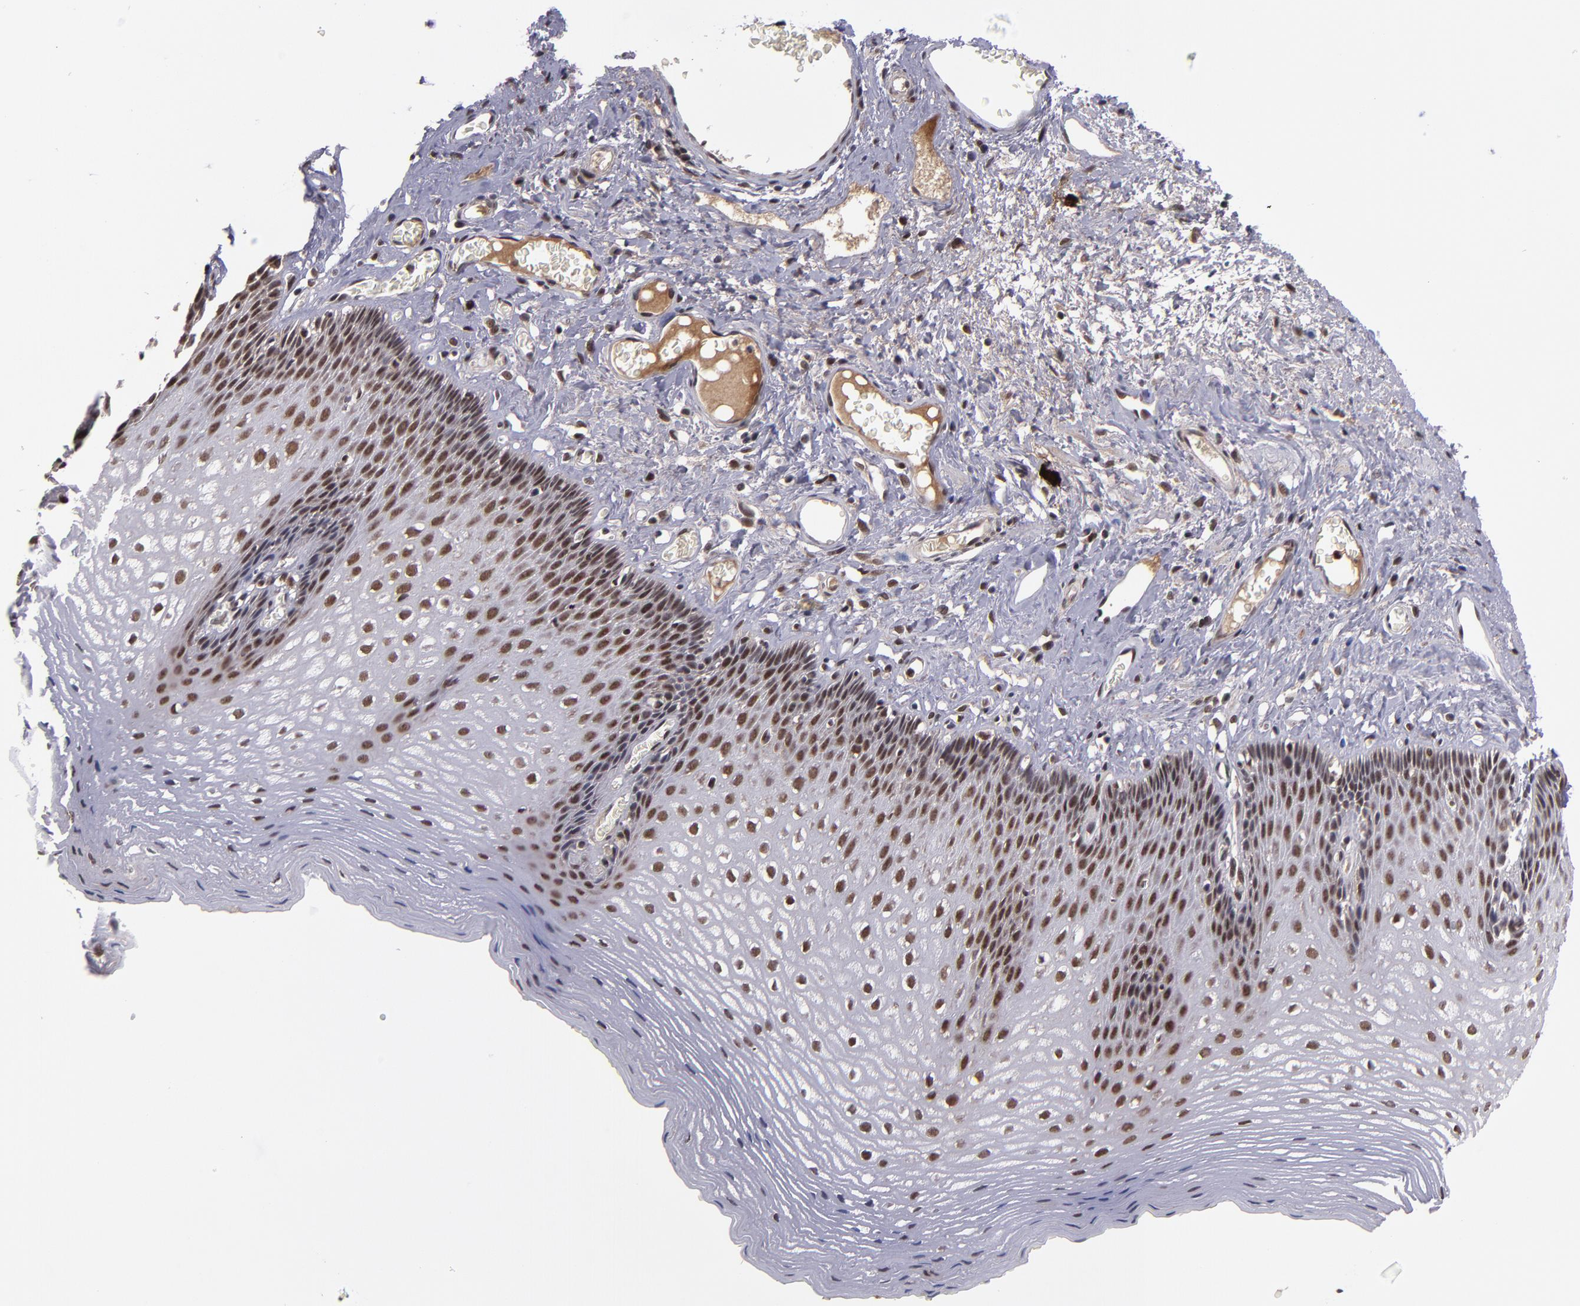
{"staining": {"intensity": "strong", "quantity": ">75%", "location": "nuclear"}, "tissue": "esophagus", "cell_type": "Squamous epithelial cells", "image_type": "normal", "snomed": [{"axis": "morphology", "description": "Normal tissue, NOS"}, {"axis": "topography", "description": "Esophagus"}], "caption": "Protein staining displays strong nuclear staining in approximately >75% of squamous epithelial cells in benign esophagus.", "gene": "EP300", "patient": {"sex": "female", "age": 70}}